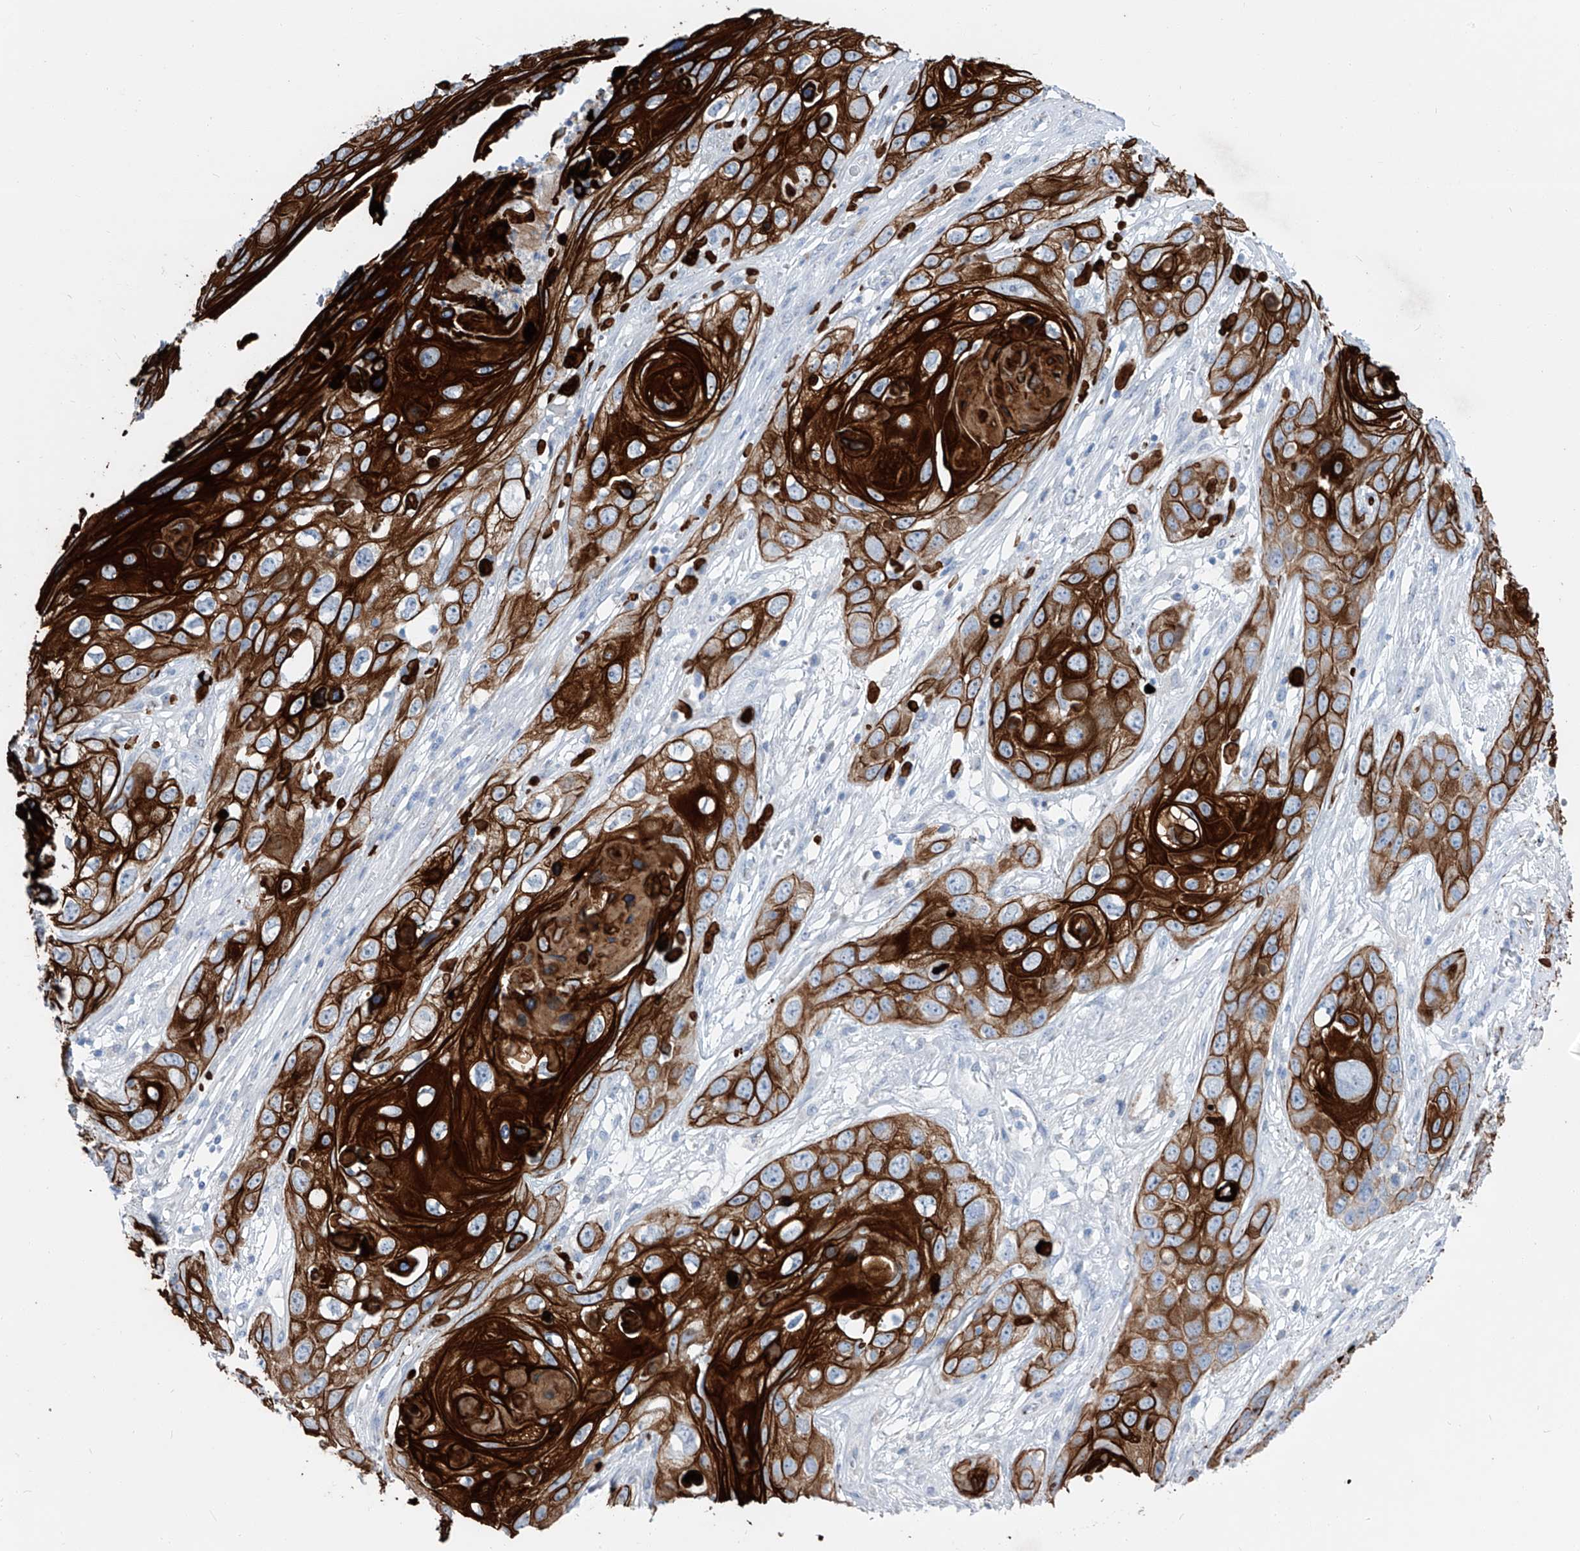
{"staining": {"intensity": "strong", "quantity": ">75%", "location": "cytoplasmic/membranous"}, "tissue": "skin cancer", "cell_type": "Tumor cells", "image_type": "cancer", "snomed": [{"axis": "morphology", "description": "Squamous cell carcinoma, NOS"}, {"axis": "topography", "description": "Skin"}], "caption": "Brown immunohistochemical staining in skin cancer (squamous cell carcinoma) exhibits strong cytoplasmic/membranous expression in approximately >75% of tumor cells.", "gene": "FRS3", "patient": {"sex": "male", "age": 55}}